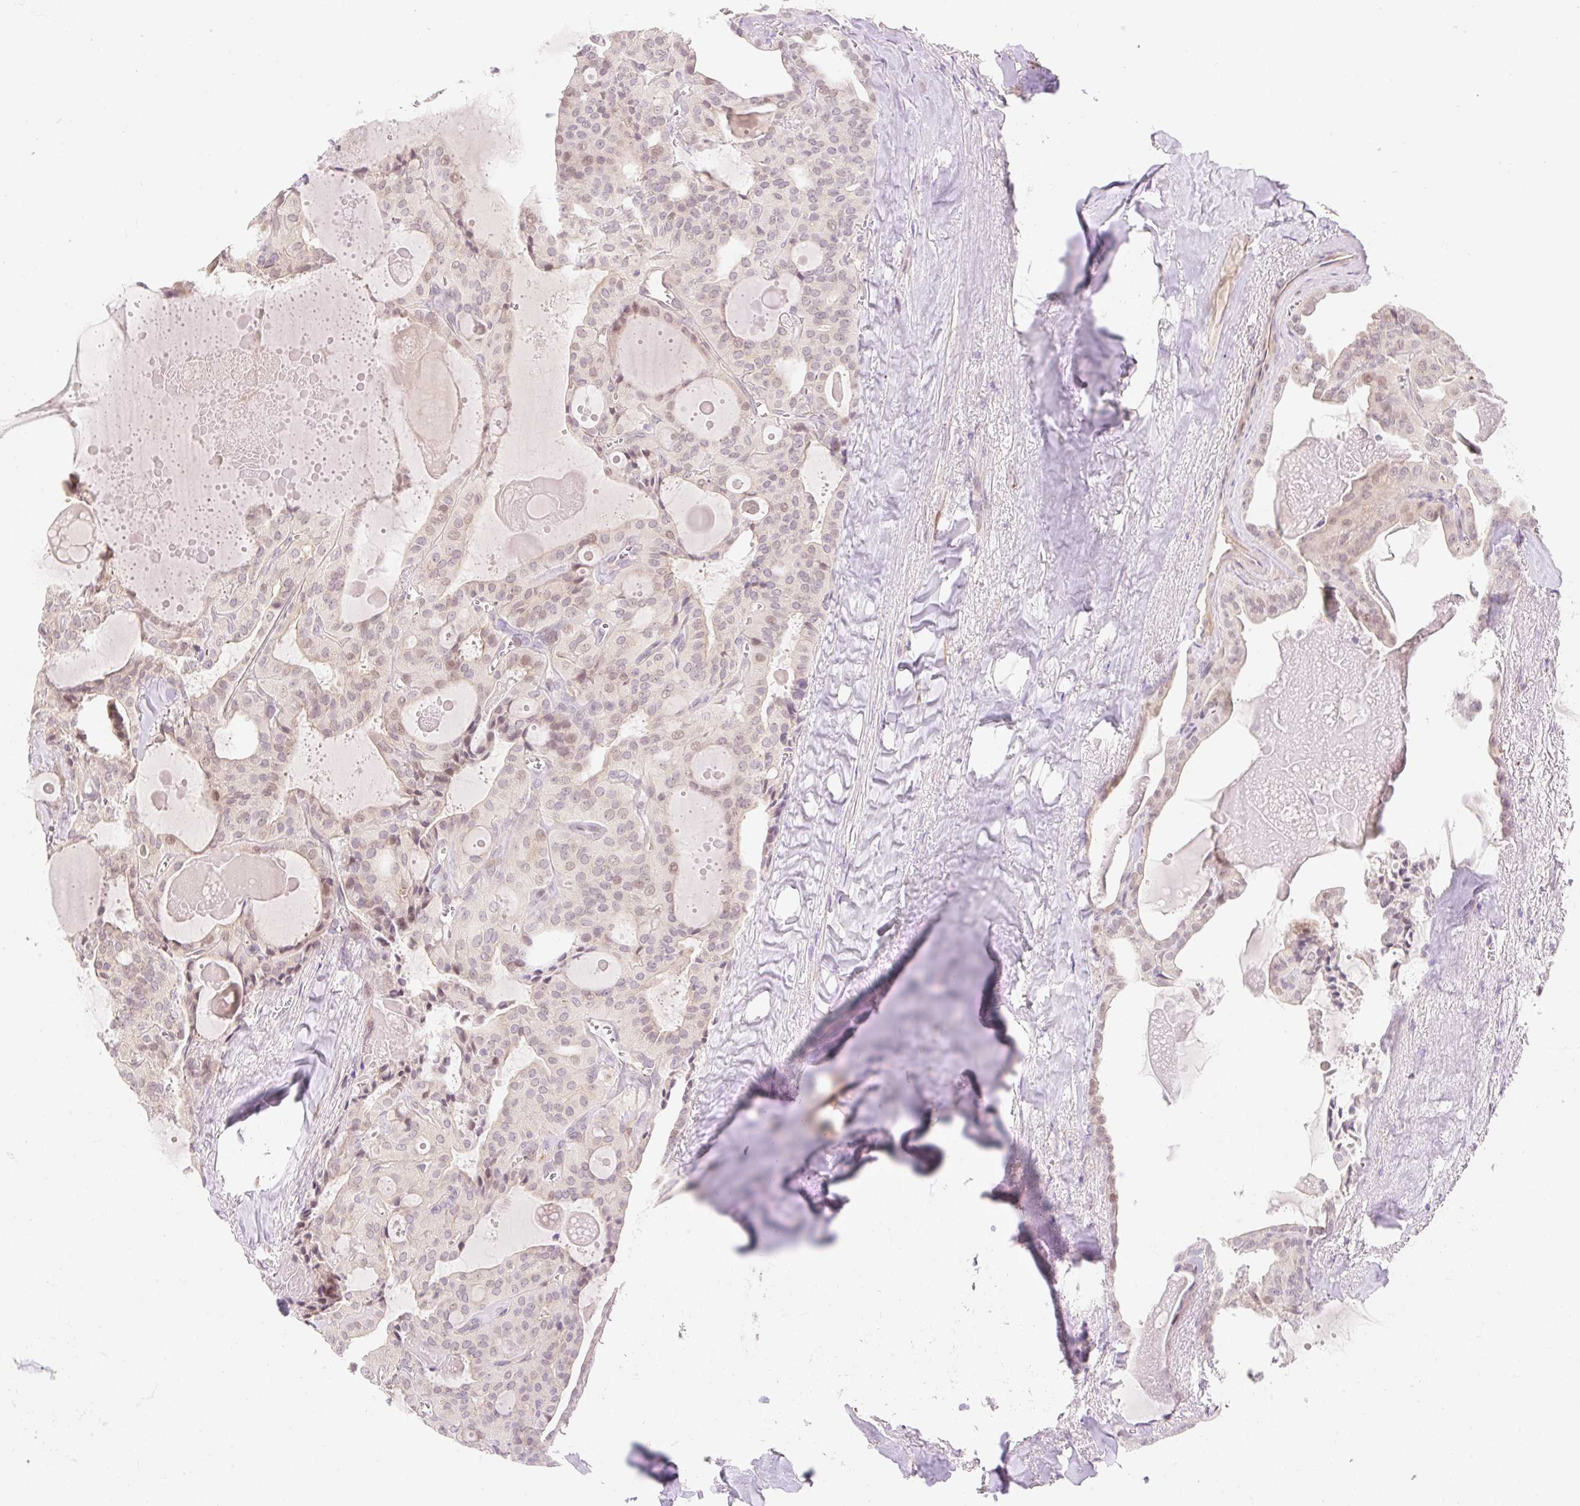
{"staining": {"intensity": "weak", "quantity": "<25%", "location": "nuclear"}, "tissue": "thyroid cancer", "cell_type": "Tumor cells", "image_type": "cancer", "snomed": [{"axis": "morphology", "description": "Papillary adenocarcinoma, NOS"}, {"axis": "topography", "description": "Thyroid gland"}], "caption": "This histopathology image is of papillary adenocarcinoma (thyroid) stained with immunohistochemistry to label a protein in brown with the nuclei are counter-stained blue. There is no expression in tumor cells. The staining was performed using DAB (3,3'-diaminobenzidine) to visualize the protein expression in brown, while the nuclei were stained in blue with hematoxylin (Magnification: 20x).", "gene": "EMC10", "patient": {"sex": "male", "age": 52}}